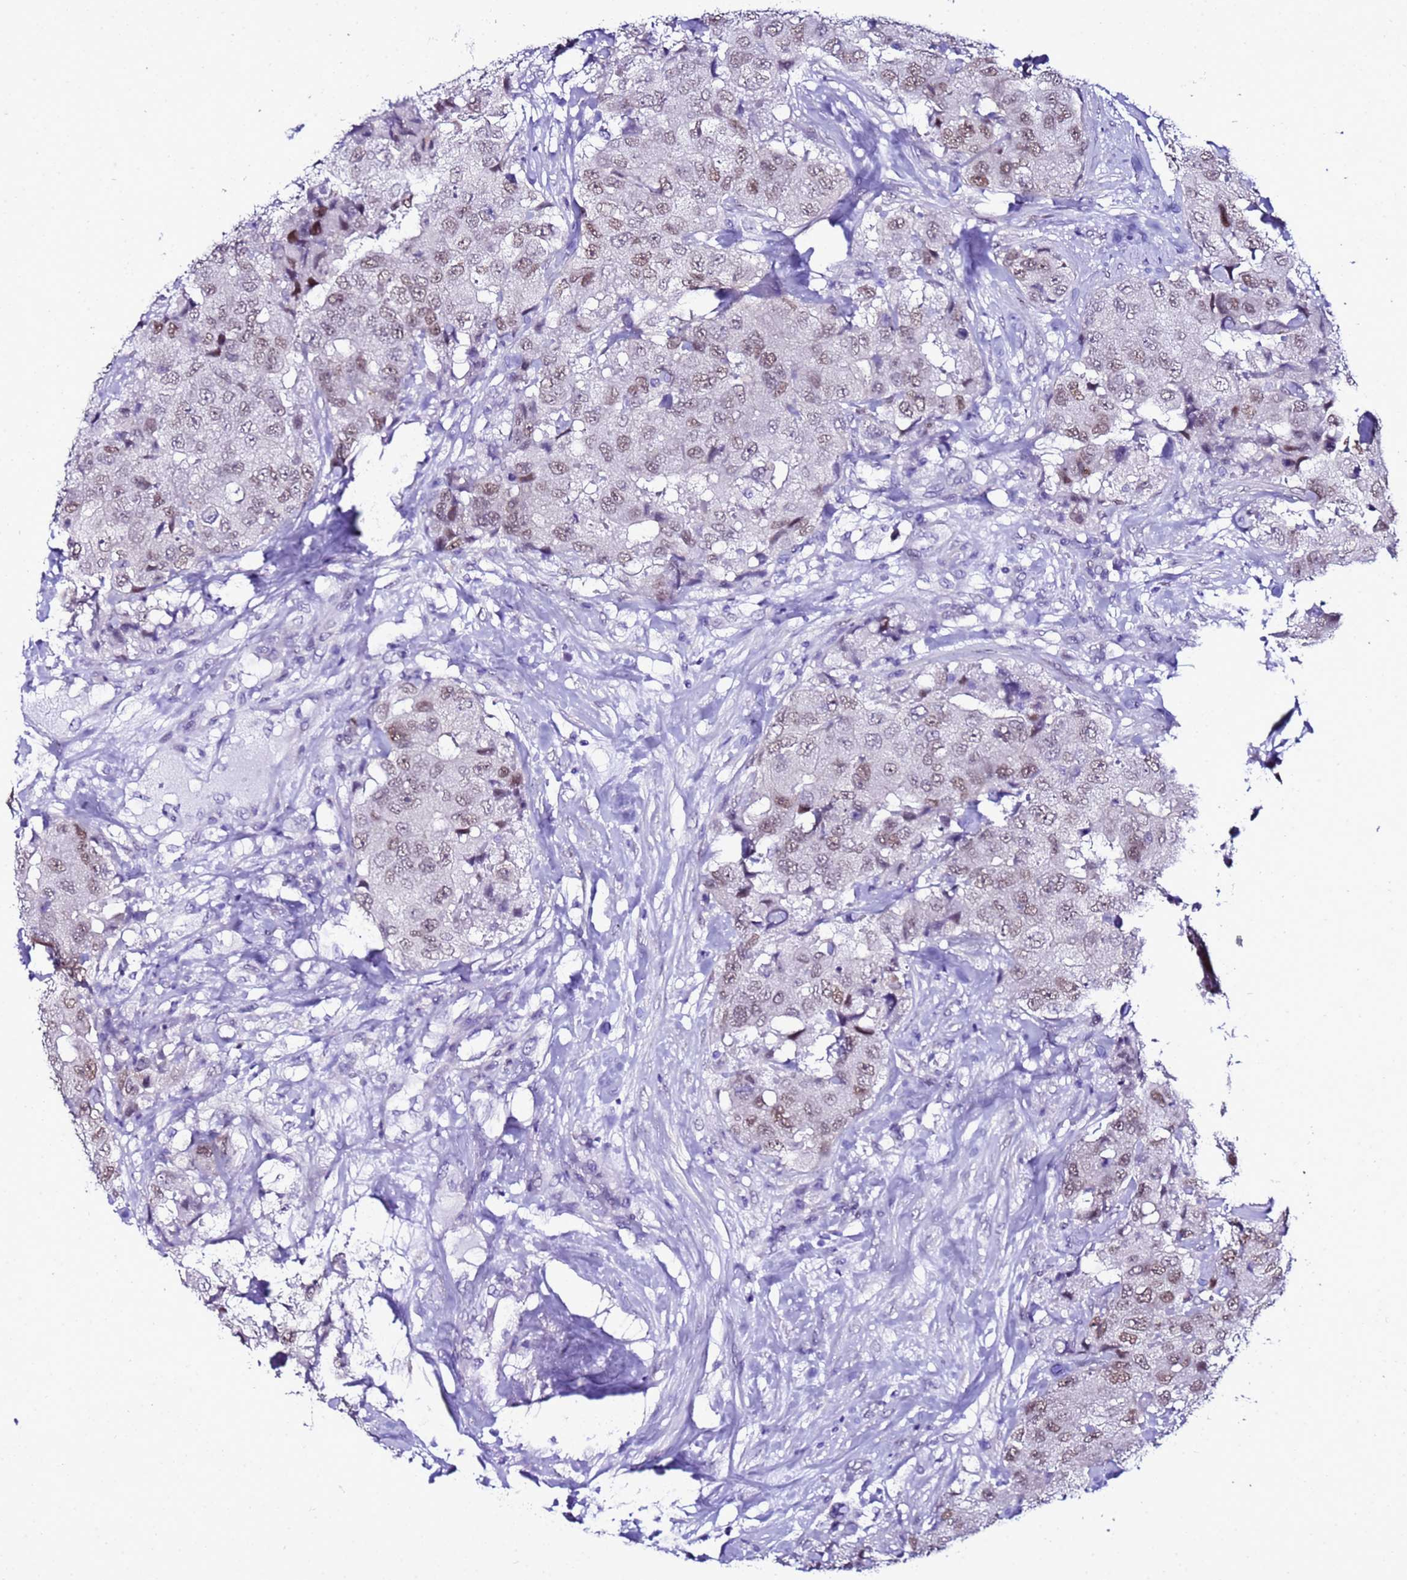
{"staining": {"intensity": "weak", "quantity": ">75%", "location": "nuclear"}, "tissue": "breast cancer", "cell_type": "Tumor cells", "image_type": "cancer", "snomed": [{"axis": "morphology", "description": "Duct carcinoma"}, {"axis": "topography", "description": "Breast"}], "caption": "Immunohistochemical staining of breast intraductal carcinoma reveals weak nuclear protein positivity in about >75% of tumor cells.", "gene": "BCL7A", "patient": {"sex": "female", "age": 62}}